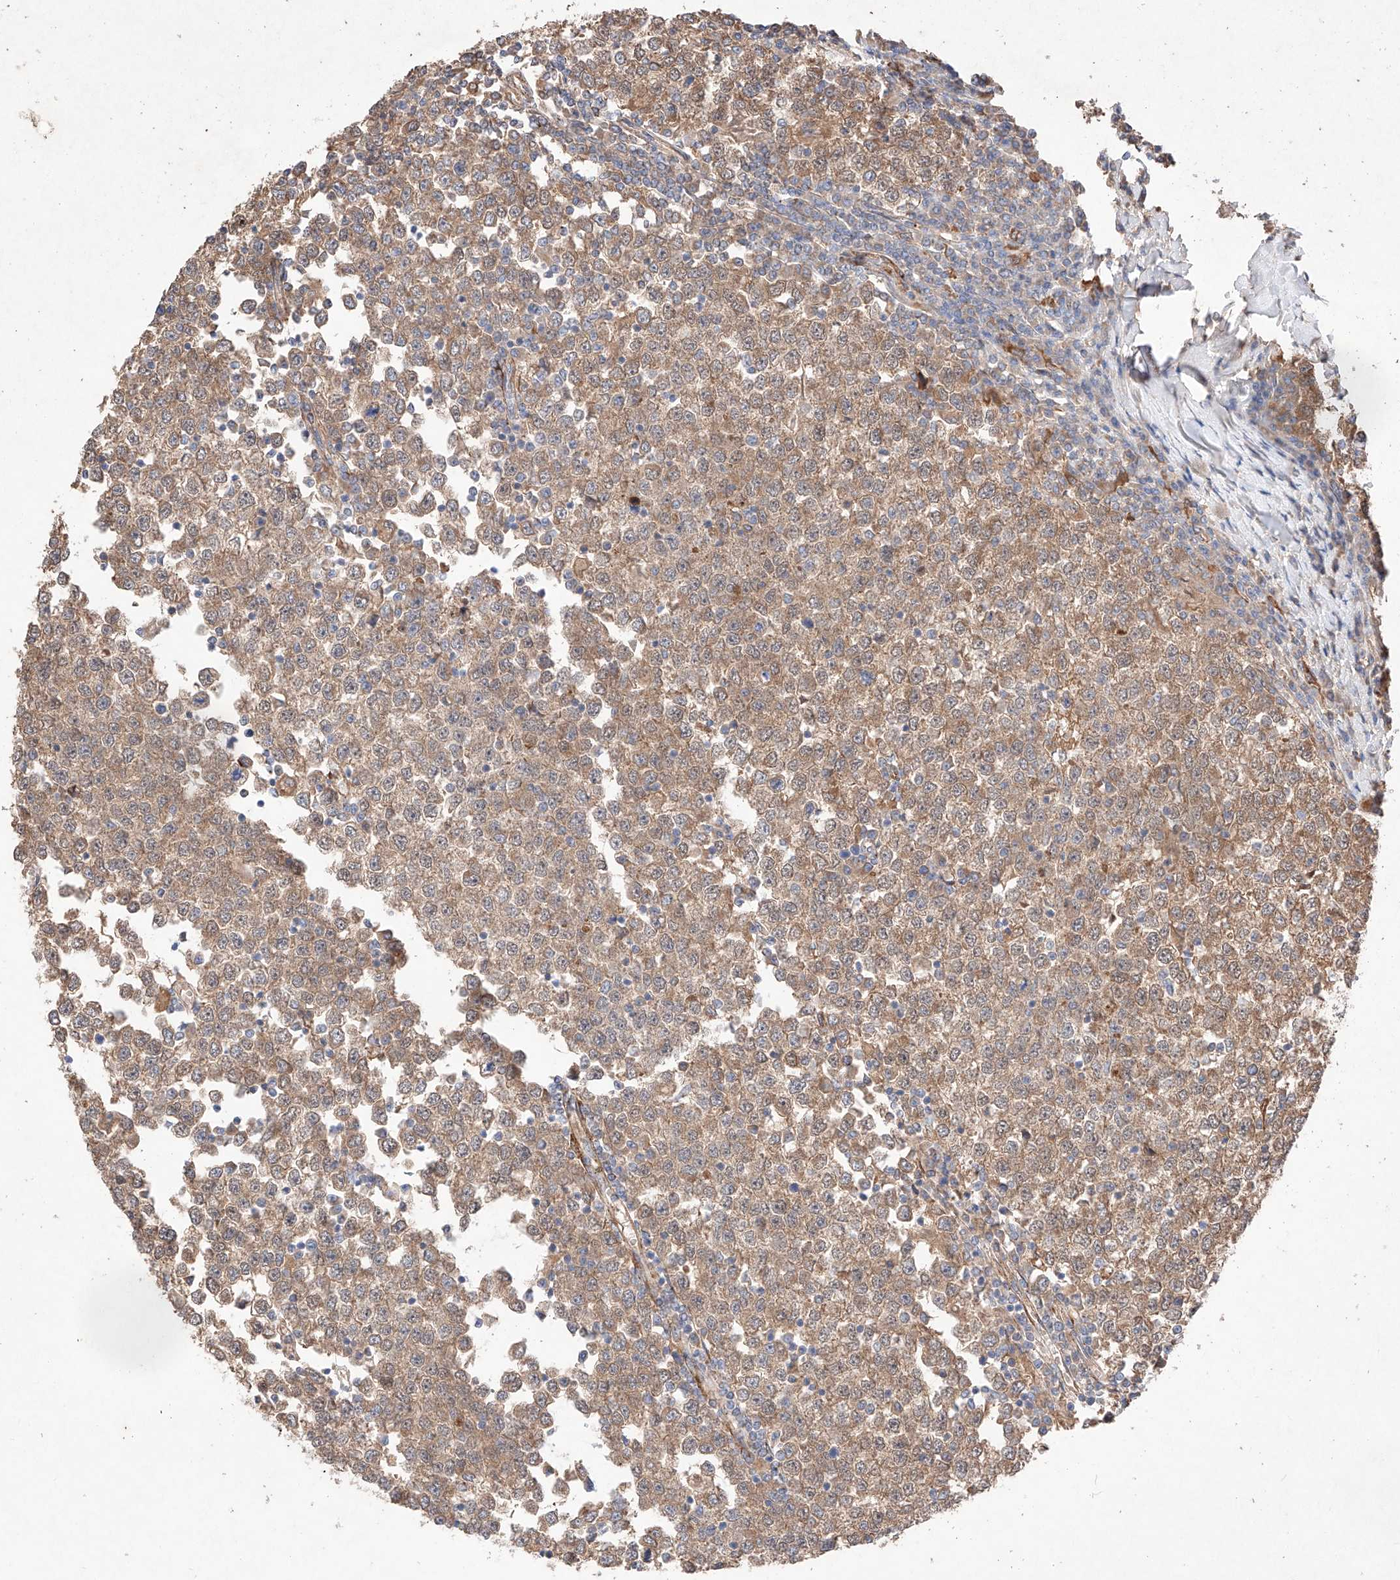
{"staining": {"intensity": "moderate", "quantity": "25%-75%", "location": "cytoplasmic/membranous"}, "tissue": "testis cancer", "cell_type": "Tumor cells", "image_type": "cancer", "snomed": [{"axis": "morphology", "description": "Seminoma, NOS"}, {"axis": "topography", "description": "Testis"}], "caption": "A medium amount of moderate cytoplasmic/membranous positivity is seen in approximately 25%-75% of tumor cells in seminoma (testis) tissue.", "gene": "C6orf62", "patient": {"sex": "male", "age": 65}}